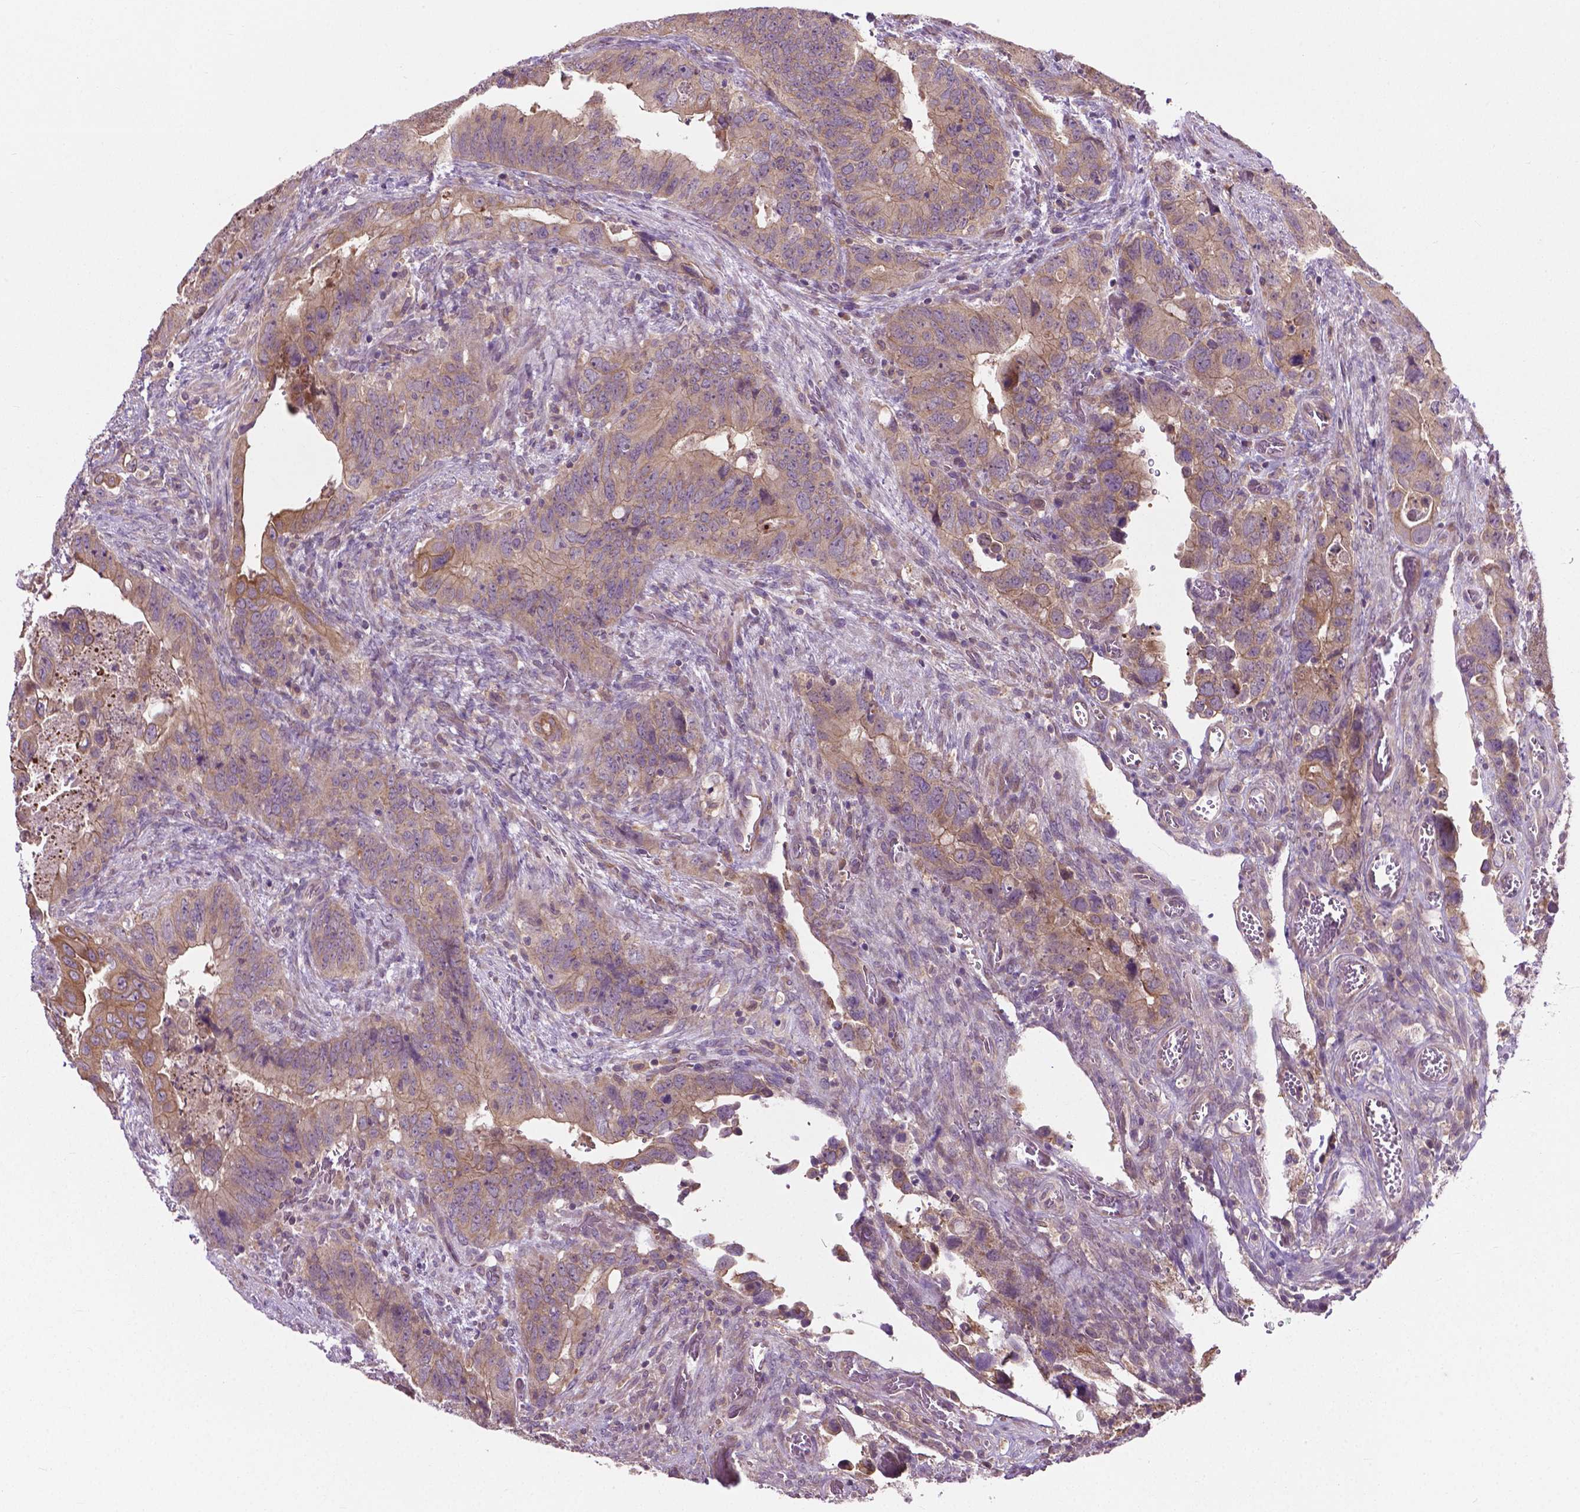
{"staining": {"intensity": "moderate", "quantity": ">75%", "location": "cytoplasmic/membranous"}, "tissue": "colorectal cancer", "cell_type": "Tumor cells", "image_type": "cancer", "snomed": [{"axis": "morphology", "description": "Adenocarcinoma, NOS"}, {"axis": "topography", "description": "Rectum"}], "caption": "Colorectal cancer (adenocarcinoma) stained with a protein marker displays moderate staining in tumor cells.", "gene": "MZT1", "patient": {"sex": "male", "age": 78}}